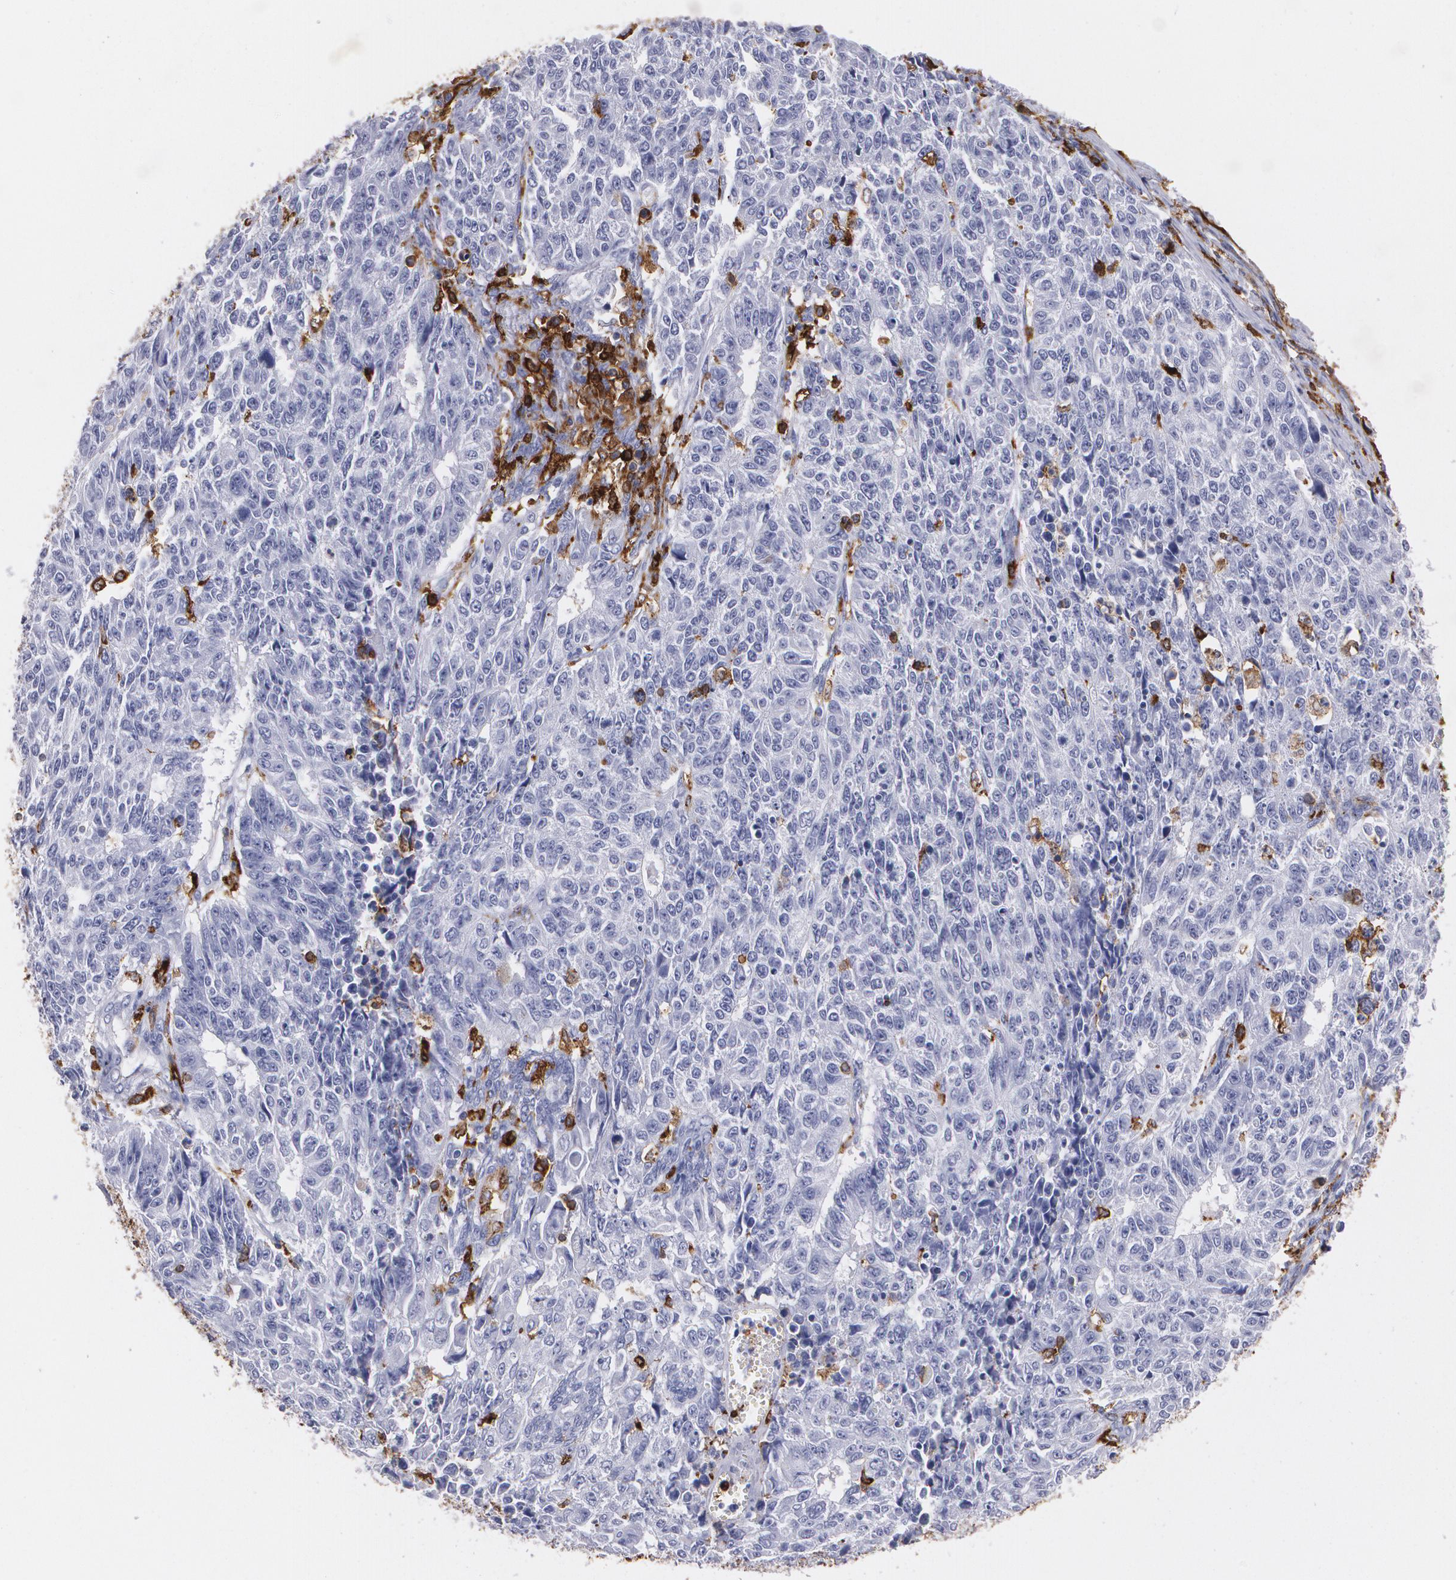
{"staining": {"intensity": "strong", "quantity": "<25%", "location": "cytoplasmic/membranous"}, "tissue": "endometrial cancer", "cell_type": "Tumor cells", "image_type": "cancer", "snomed": [{"axis": "morphology", "description": "Adenocarcinoma, NOS"}, {"axis": "topography", "description": "Endometrium"}], "caption": "A medium amount of strong cytoplasmic/membranous expression is identified in approximately <25% of tumor cells in endometrial cancer (adenocarcinoma) tissue.", "gene": "HLA-DRA", "patient": {"sex": "female", "age": 42}}